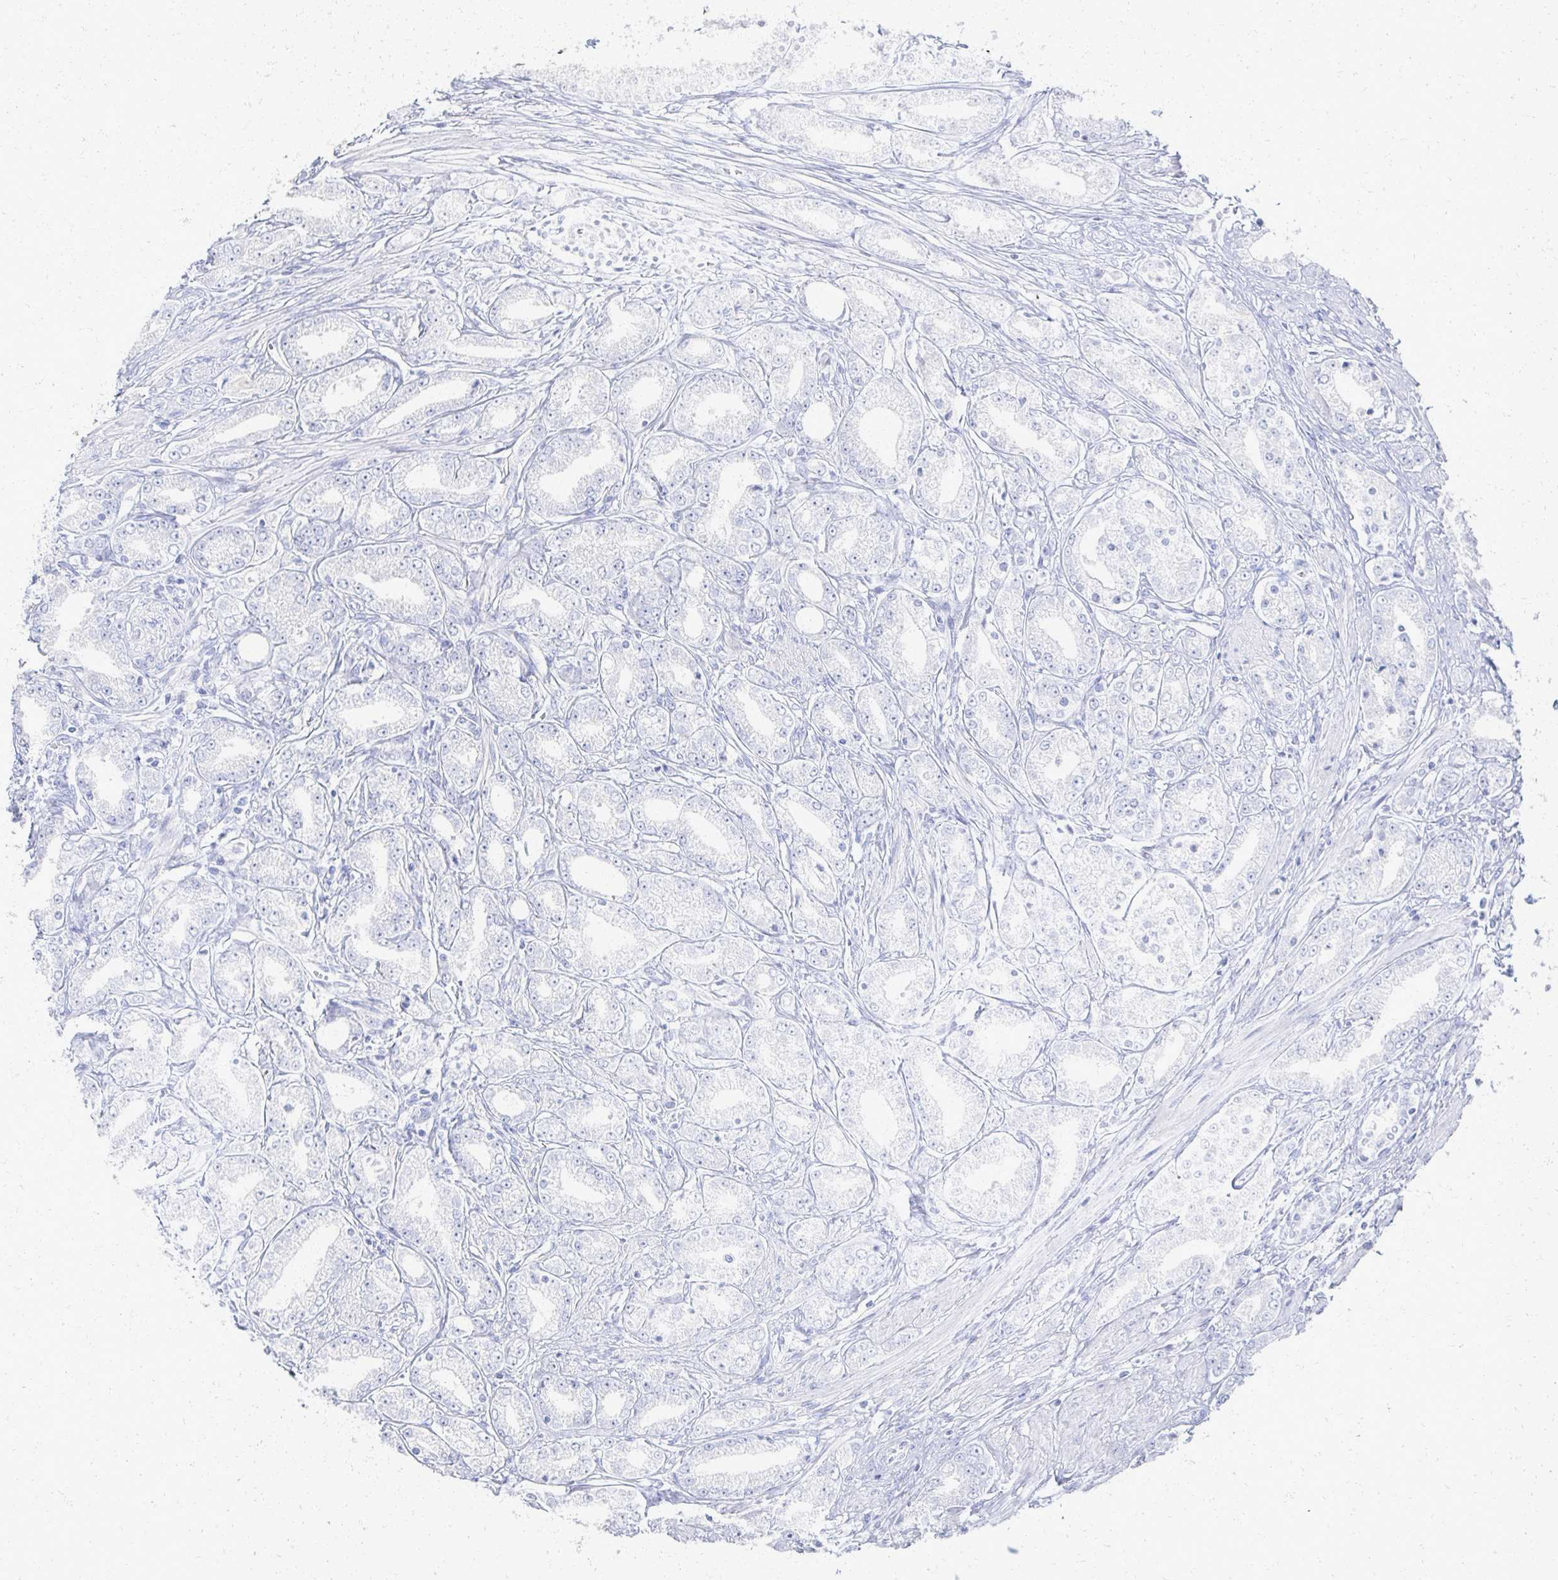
{"staining": {"intensity": "negative", "quantity": "none", "location": "none"}, "tissue": "prostate cancer", "cell_type": "Tumor cells", "image_type": "cancer", "snomed": [{"axis": "morphology", "description": "Adenocarcinoma, High grade"}, {"axis": "topography", "description": "Prostate"}], "caption": "A high-resolution image shows immunohistochemistry staining of prostate cancer (high-grade adenocarcinoma), which exhibits no significant staining in tumor cells.", "gene": "PRR20A", "patient": {"sex": "male", "age": 67}}